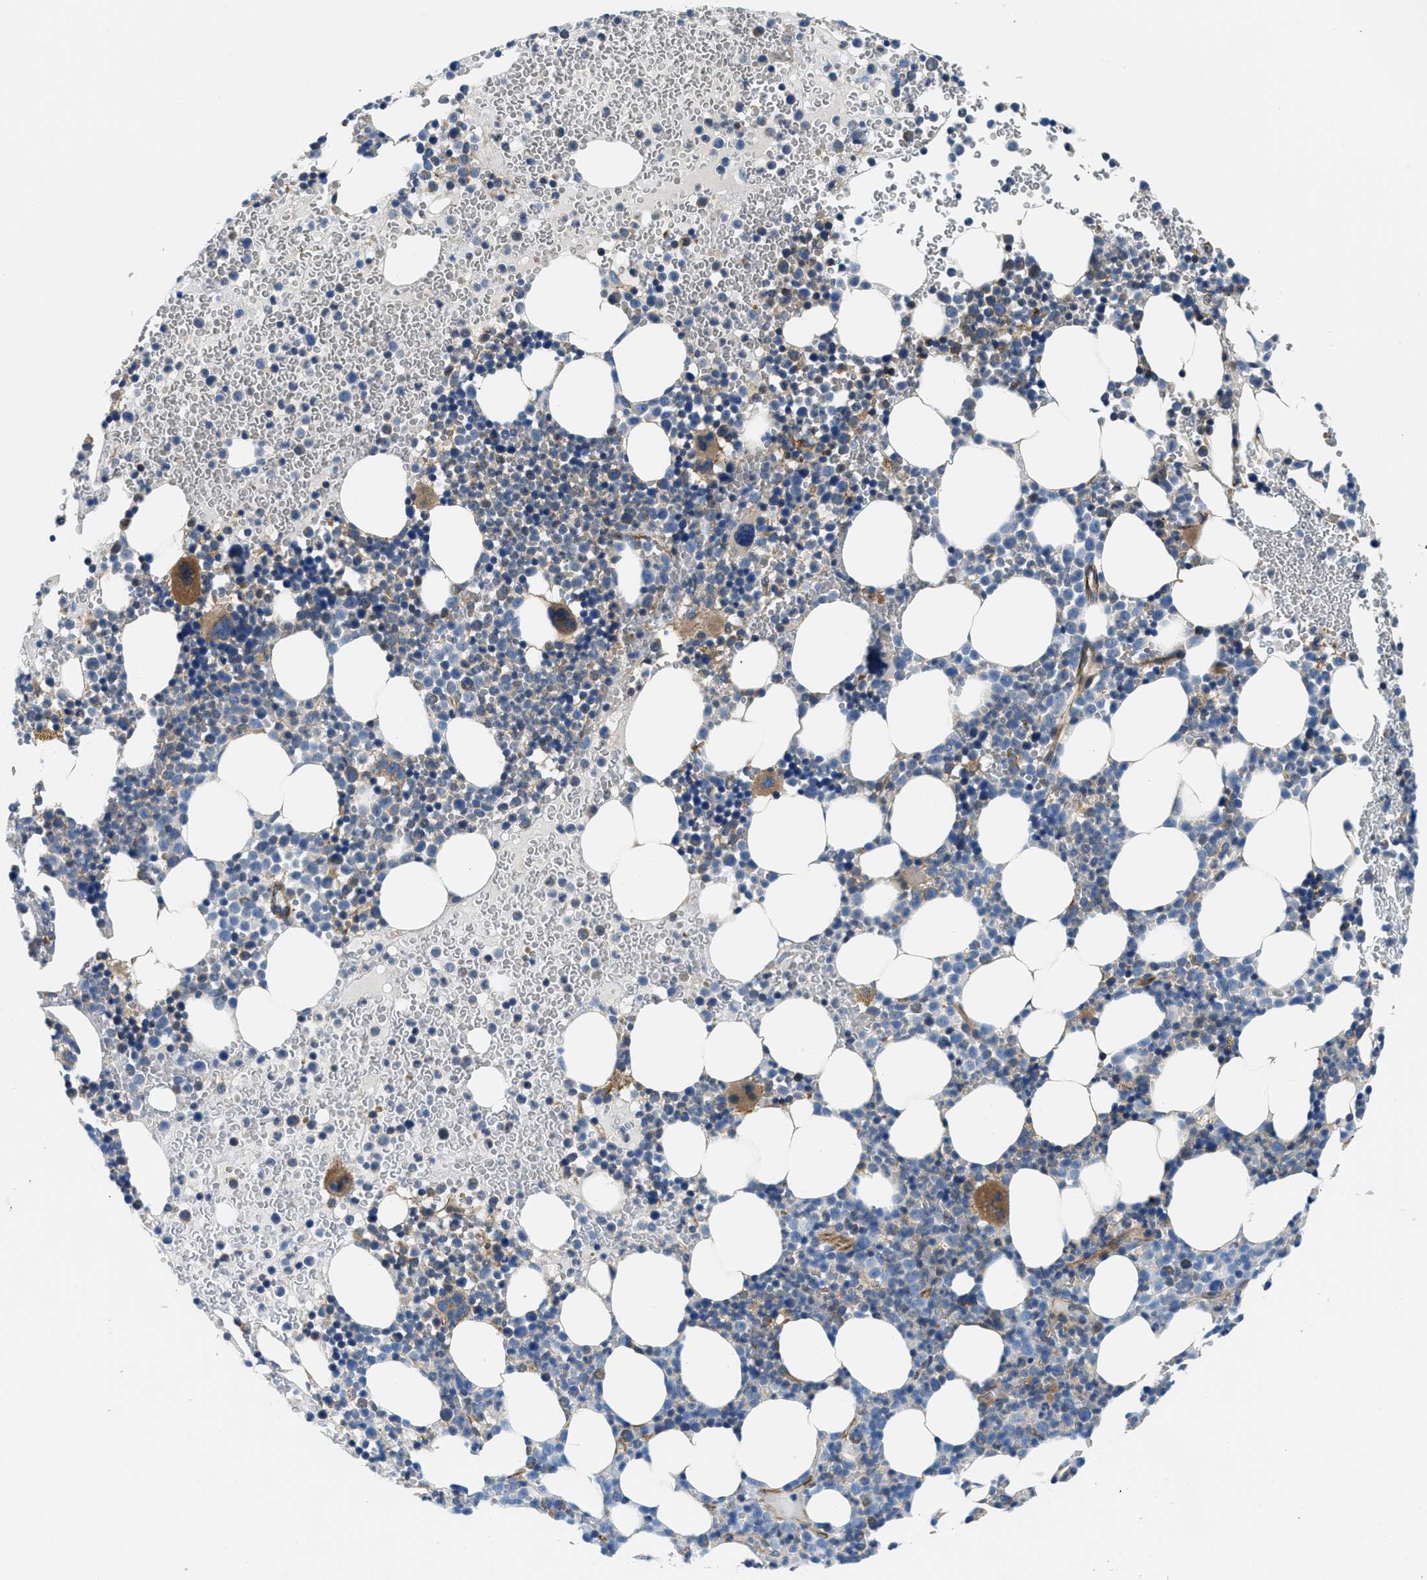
{"staining": {"intensity": "moderate", "quantity": "<25%", "location": "cytoplasmic/membranous"}, "tissue": "bone marrow", "cell_type": "Hematopoietic cells", "image_type": "normal", "snomed": [{"axis": "morphology", "description": "Normal tissue, NOS"}, {"axis": "morphology", "description": "Inflammation, NOS"}, {"axis": "topography", "description": "Bone marrow"}], "caption": "A high-resolution histopathology image shows immunohistochemistry staining of unremarkable bone marrow, which exhibits moderate cytoplasmic/membranous positivity in approximately <25% of hematopoietic cells.", "gene": "LPIN2", "patient": {"sex": "female", "age": 67}}